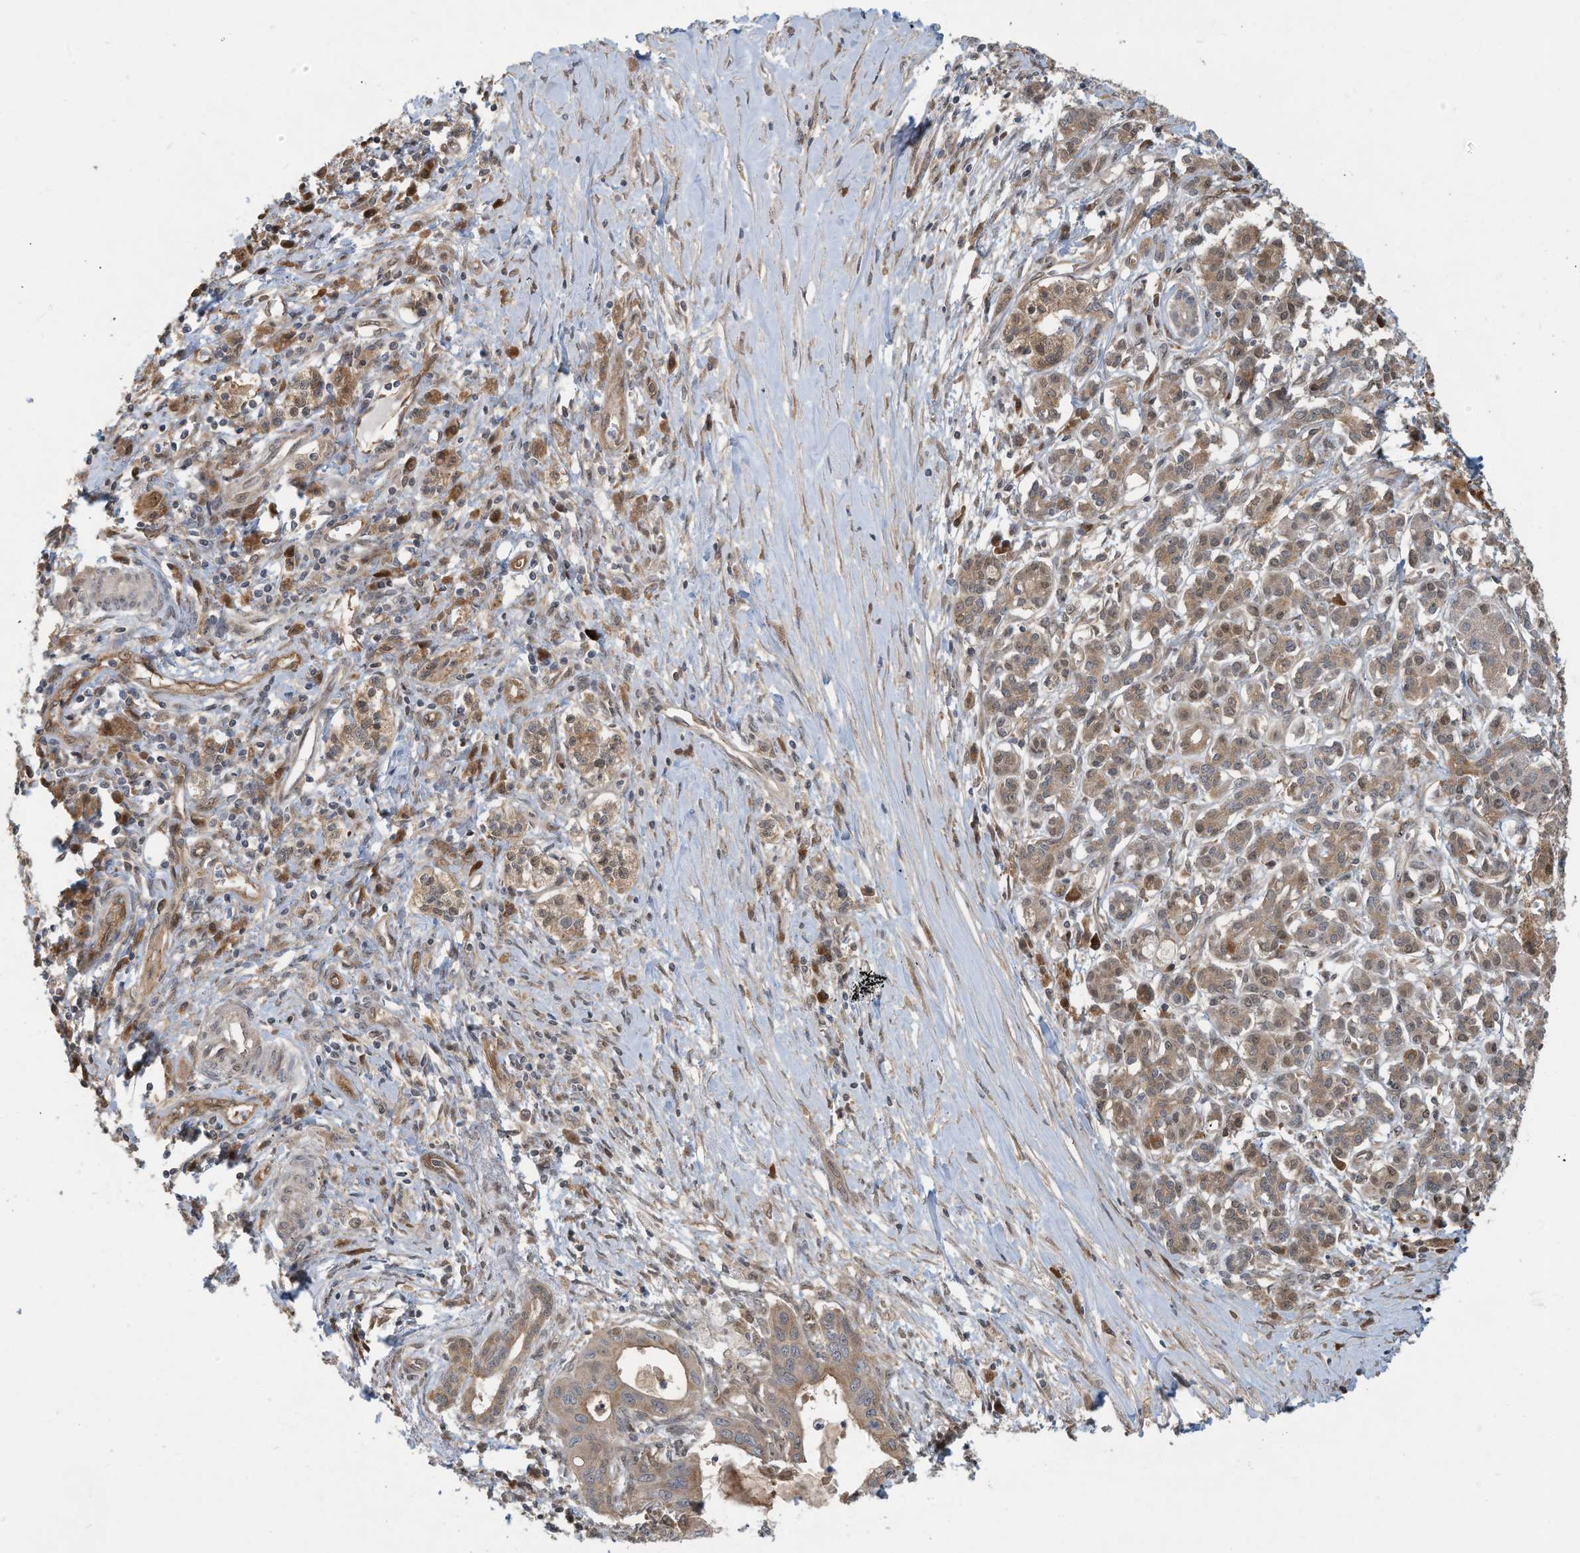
{"staining": {"intensity": "moderate", "quantity": ">75%", "location": "cytoplasmic/membranous"}, "tissue": "pancreatic cancer", "cell_type": "Tumor cells", "image_type": "cancer", "snomed": [{"axis": "morphology", "description": "Adenocarcinoma, NOS"}, {"axis": "topography", "description": "Pancreas"}], "caption": "A brown stain labels moderate cytoplasmic/membranous staining of a protein in adenocarcinoma (pancreatic) tumor cells.", "gene": "ERI2", "patient": {"sex": "female", "age": 73}}